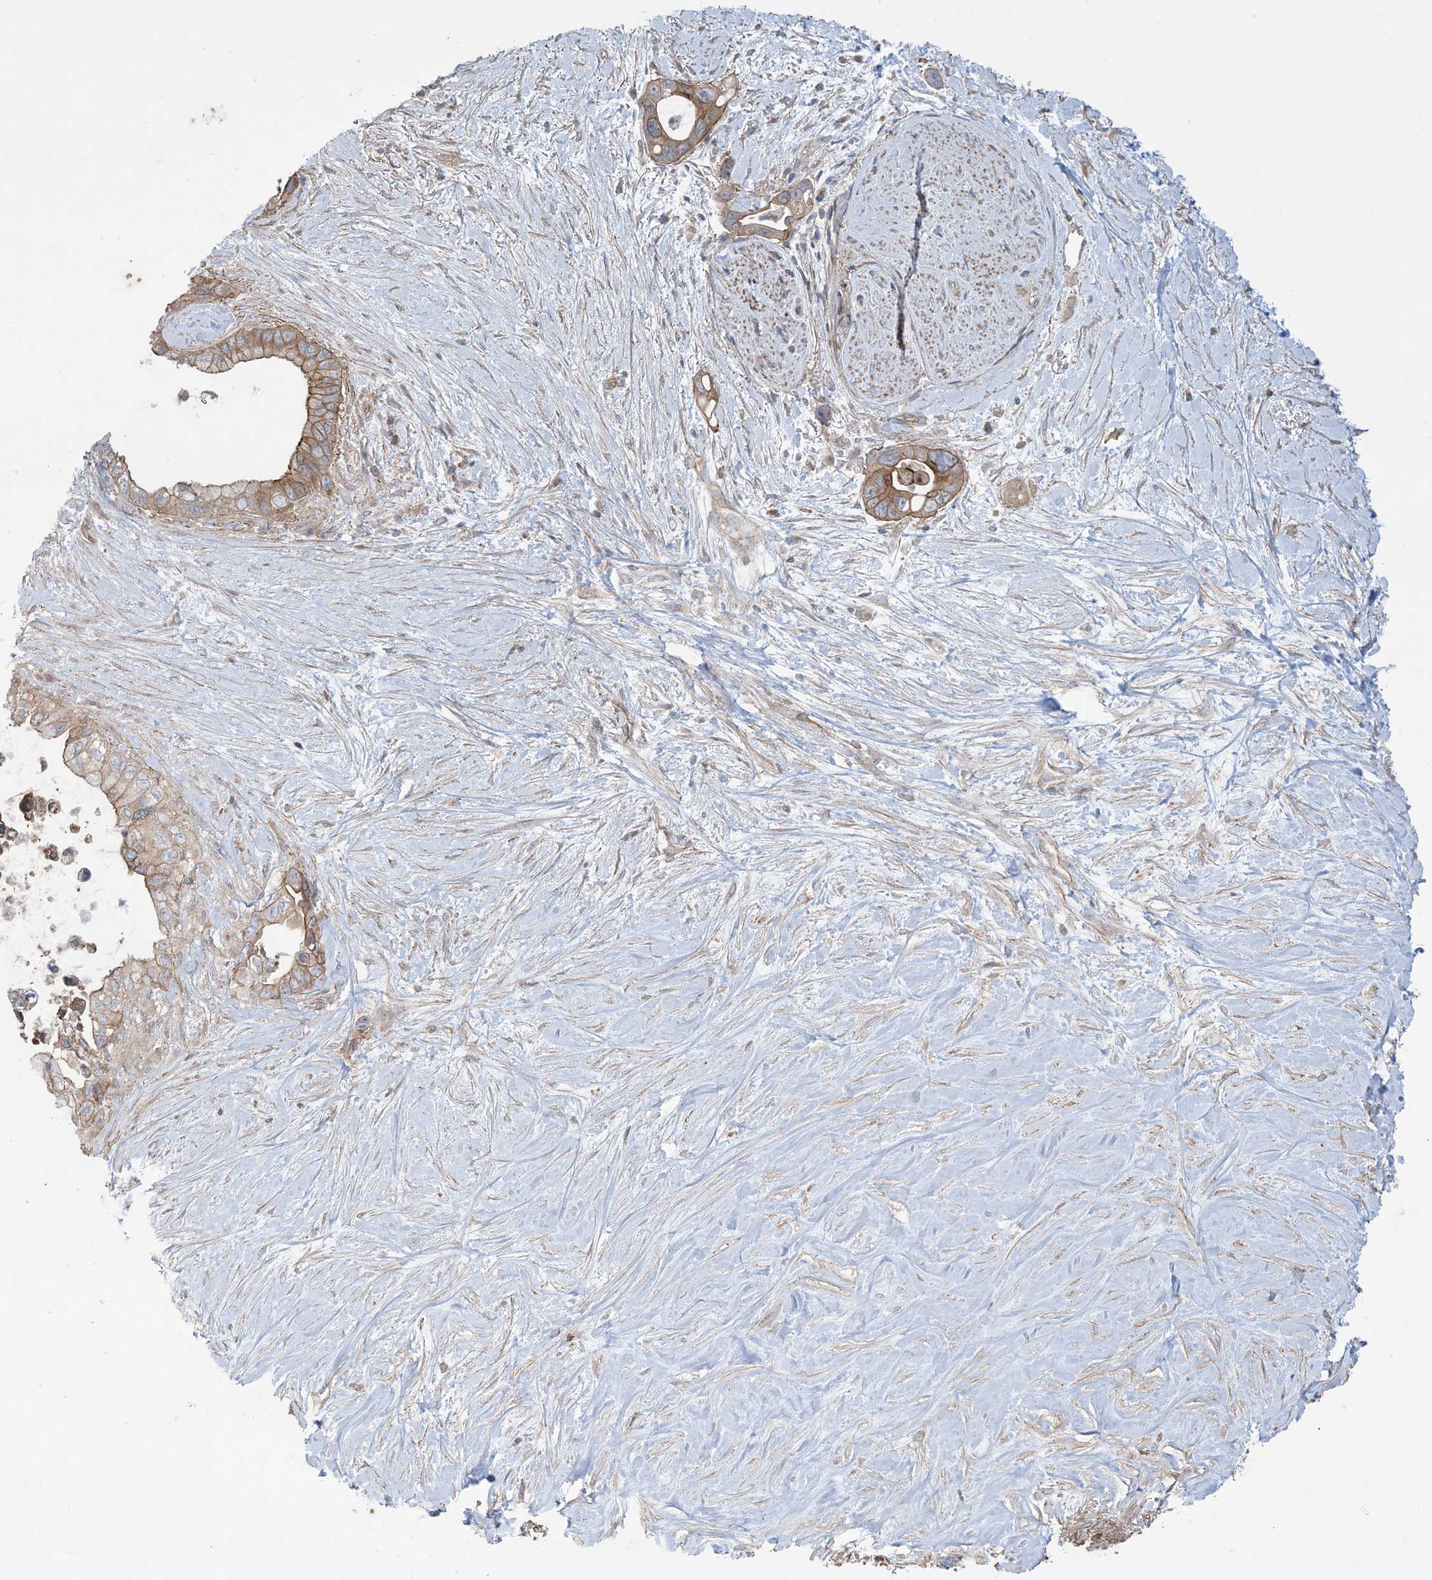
{"staining": {"intensity": "moderate", "quantity": ">75%", "location": "cytoplasmic/membranous"}, "tissue": "pancreatic cancer", "cell_type": "Tumor cells", "image_type": "cancer", "snomed": [{"axis": "morphology", "description": "Adenocarcinoma, NOS"}, {"axis": "topography", "description": "Pancreas"}], "caption": "This image displays immunohistochemistry staining of human pancreatic adenocarcinoma, with medium moderate cytoplasmic/membranous positivity in about >75% of tumor cells.", "gene": "CCNY", "patient": {"sex": "female", "age": 72}}